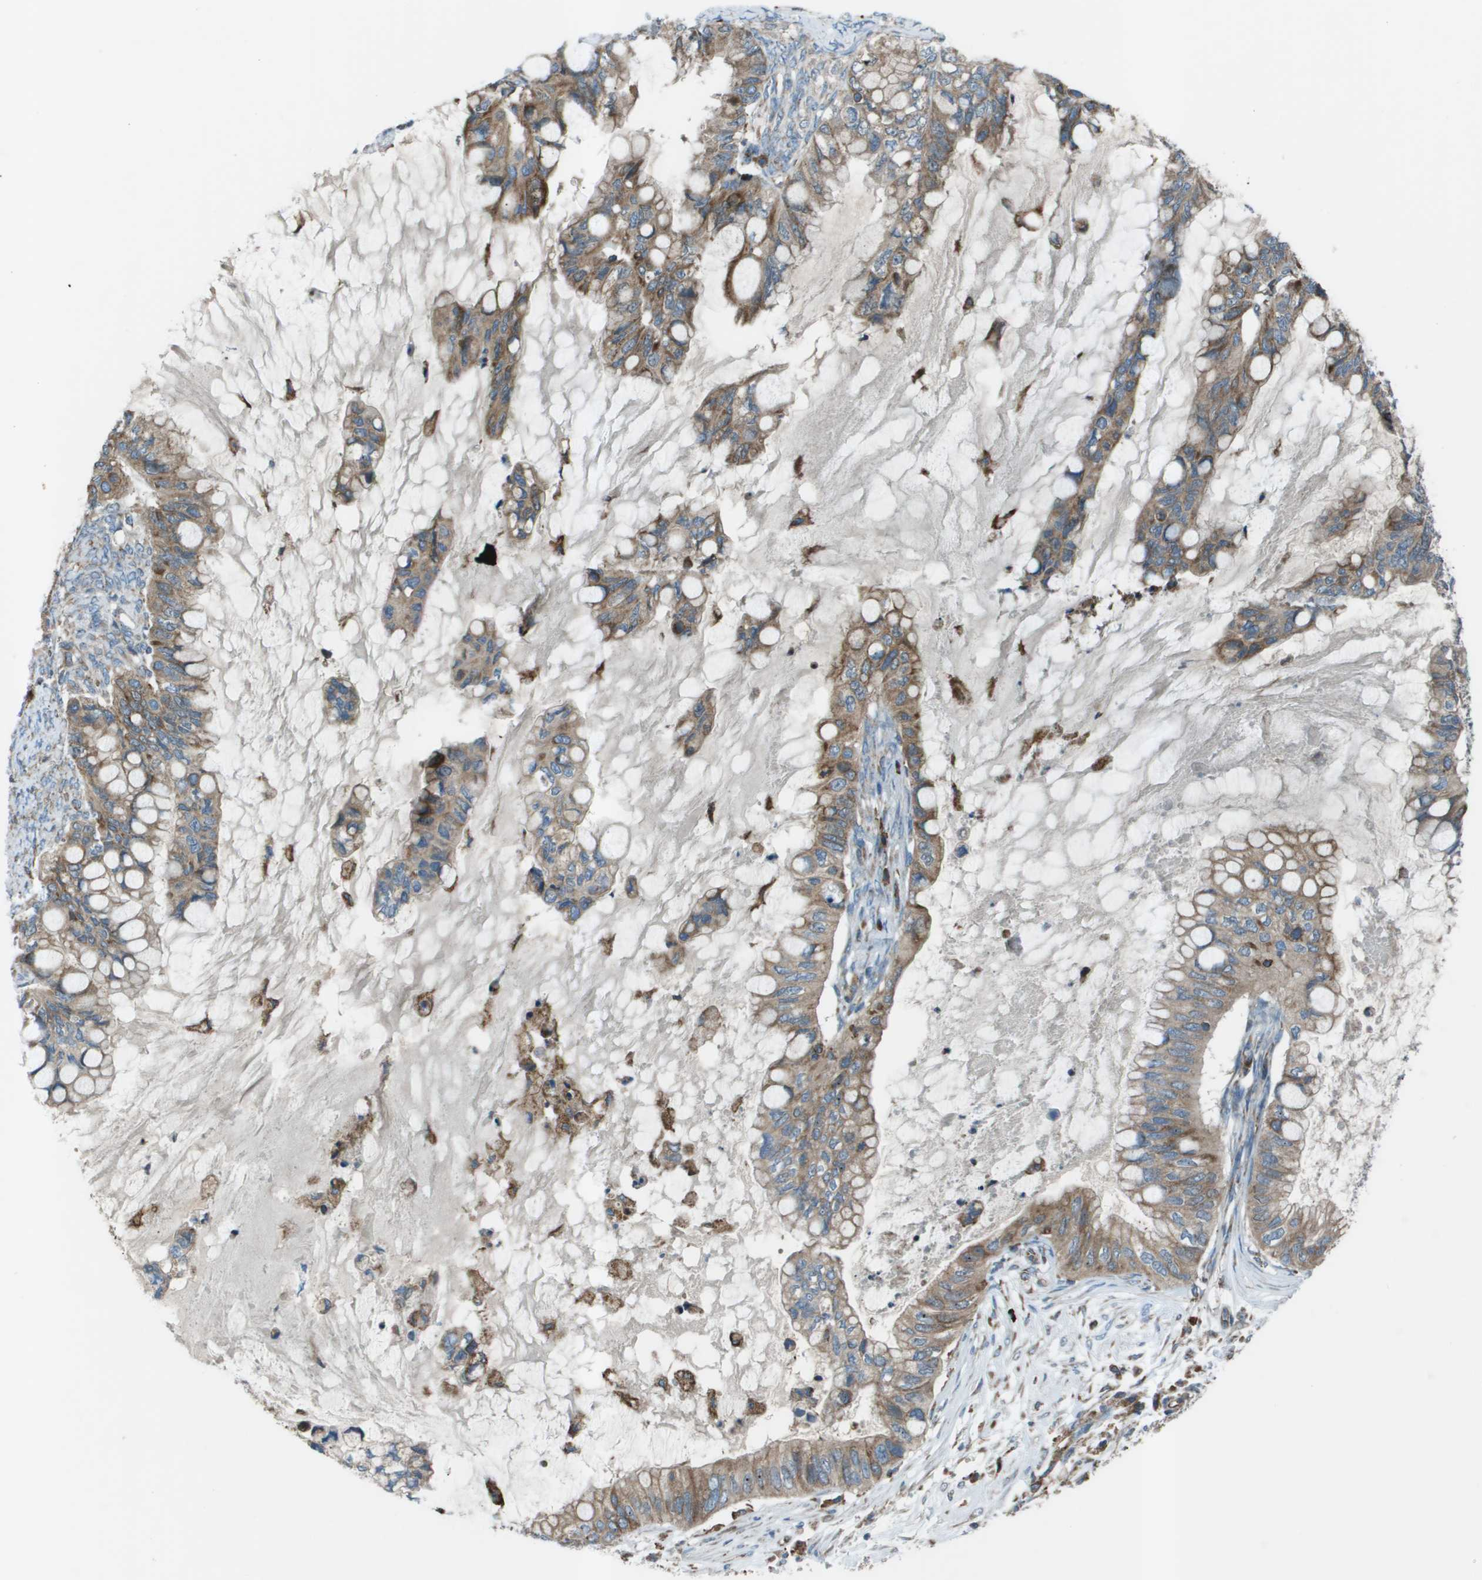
{"staining": {"intensity": "moderate", "quantity": ">75%", "location": "cytoplasmic/membranous"}, "tissue": "ovarian cancer", "cell_type": "Tumor cells", "image_type": "cancer", "snomed": [{"axis": "morphology", "description": "Cystadenocarcinoma, mucinous, NOS"}, {"axis": "topography", "description": "Ovary"}], "caption": "This photomicrograph reveals ovarian cancer (mucinous cystadenocarcinoma) stained with immunohistochemistry (IHC) to label a protein in brown. The cytoplasmic/membranous of tumor cells show moderate positivity for the protein. Nuclei are counter-stained blue.", "gene": "UTS2", "patient": {"sex": "female", "age": 80}}